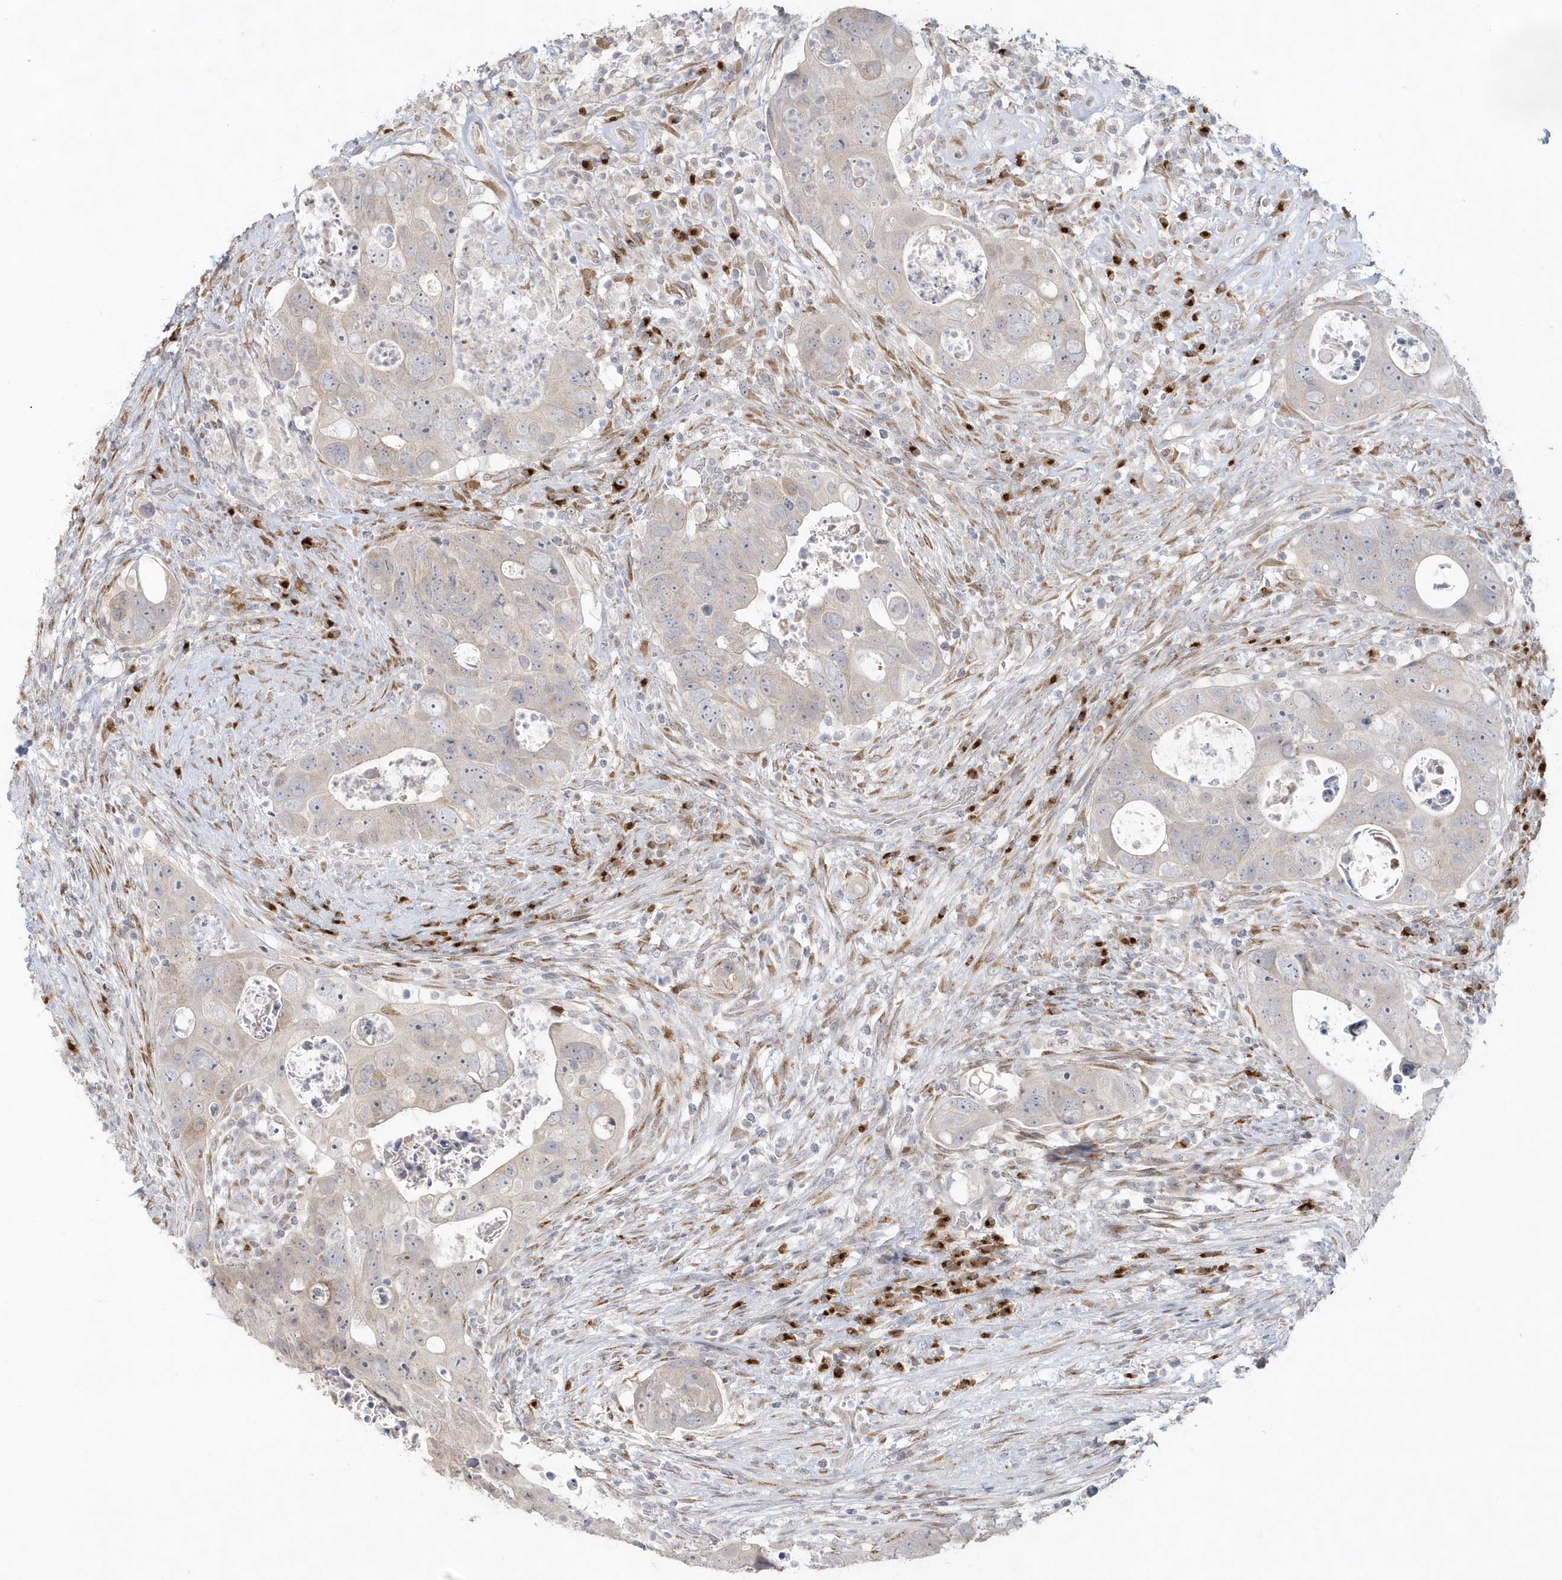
{"staining": {"intensity": "negative", "quantity": "none", "location": "none"}, "tissue": "colorectal cancer", "cell_type": "Tumor cells", "image_type": "cancer", "snomed": [{"axis": "morphology", "description": "Adenocarcinoma, NOS"}, {"axis": "topography", "description": "Rectum"}], "caption": "Immunohistochemical staining of human adenocarcinoma (colorectal) demonstrates no significant expression in tumor cells.", "gene": "DHFR", "patient": {"sex": "male", "age": 59}}